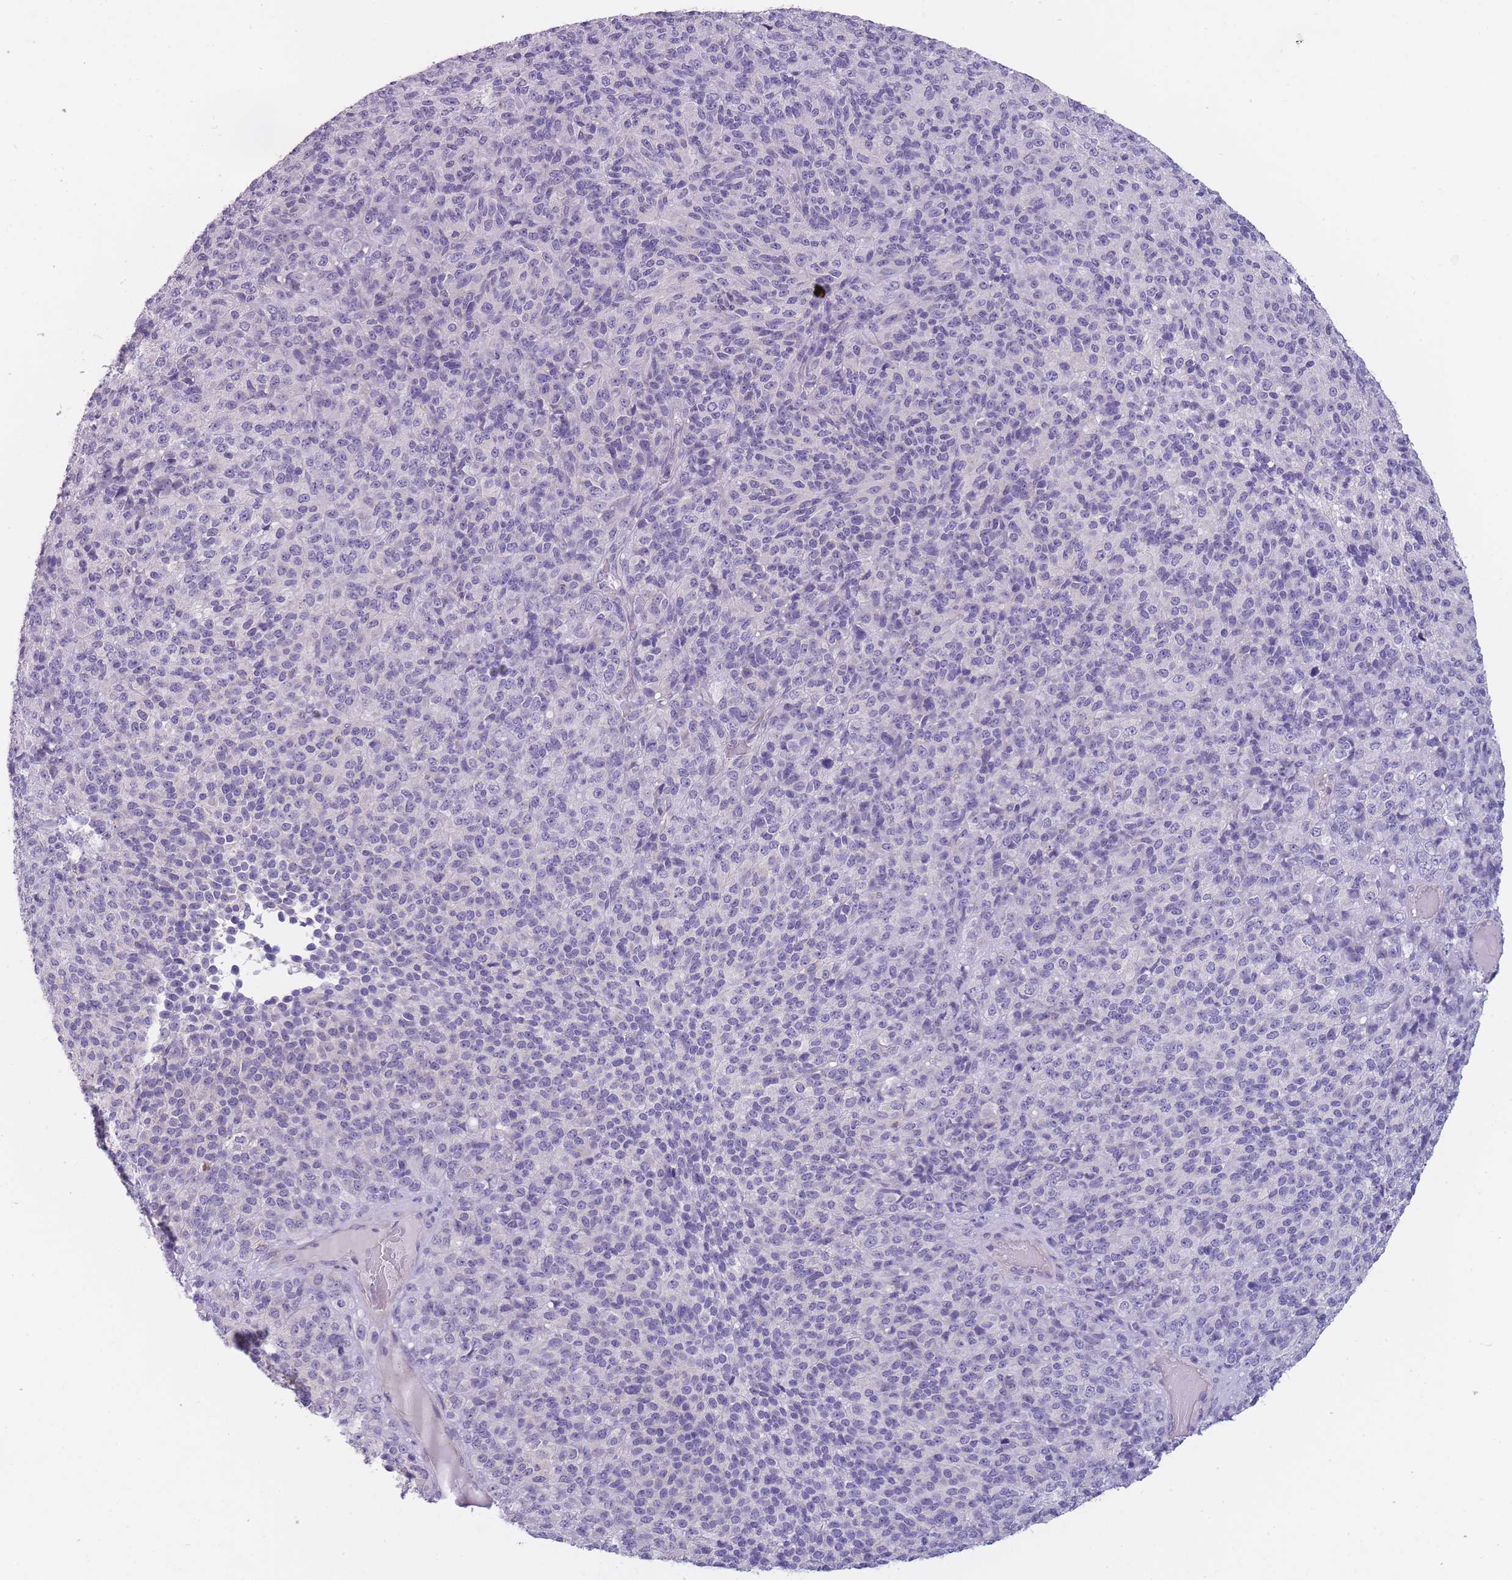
{"staining": {"intensity": "negative", "quantity": "none", "location": "none"}, "tissue": "melanoma", "cell_type": "Tumor cells", "image_type": "cancer", "snomed": [{"axis": "morphology", "description": "Malignant melanoma, Metastatic site"}, {"axis": "topography", "description": "Brain"}], "caption": "Immunohistochemistry (IHC) of human melanoma displays no staining in tumor cells. Nuclei are stained in blue.", "gene": "DCANP1", "patient": {"sex": "female", "age": 56}}